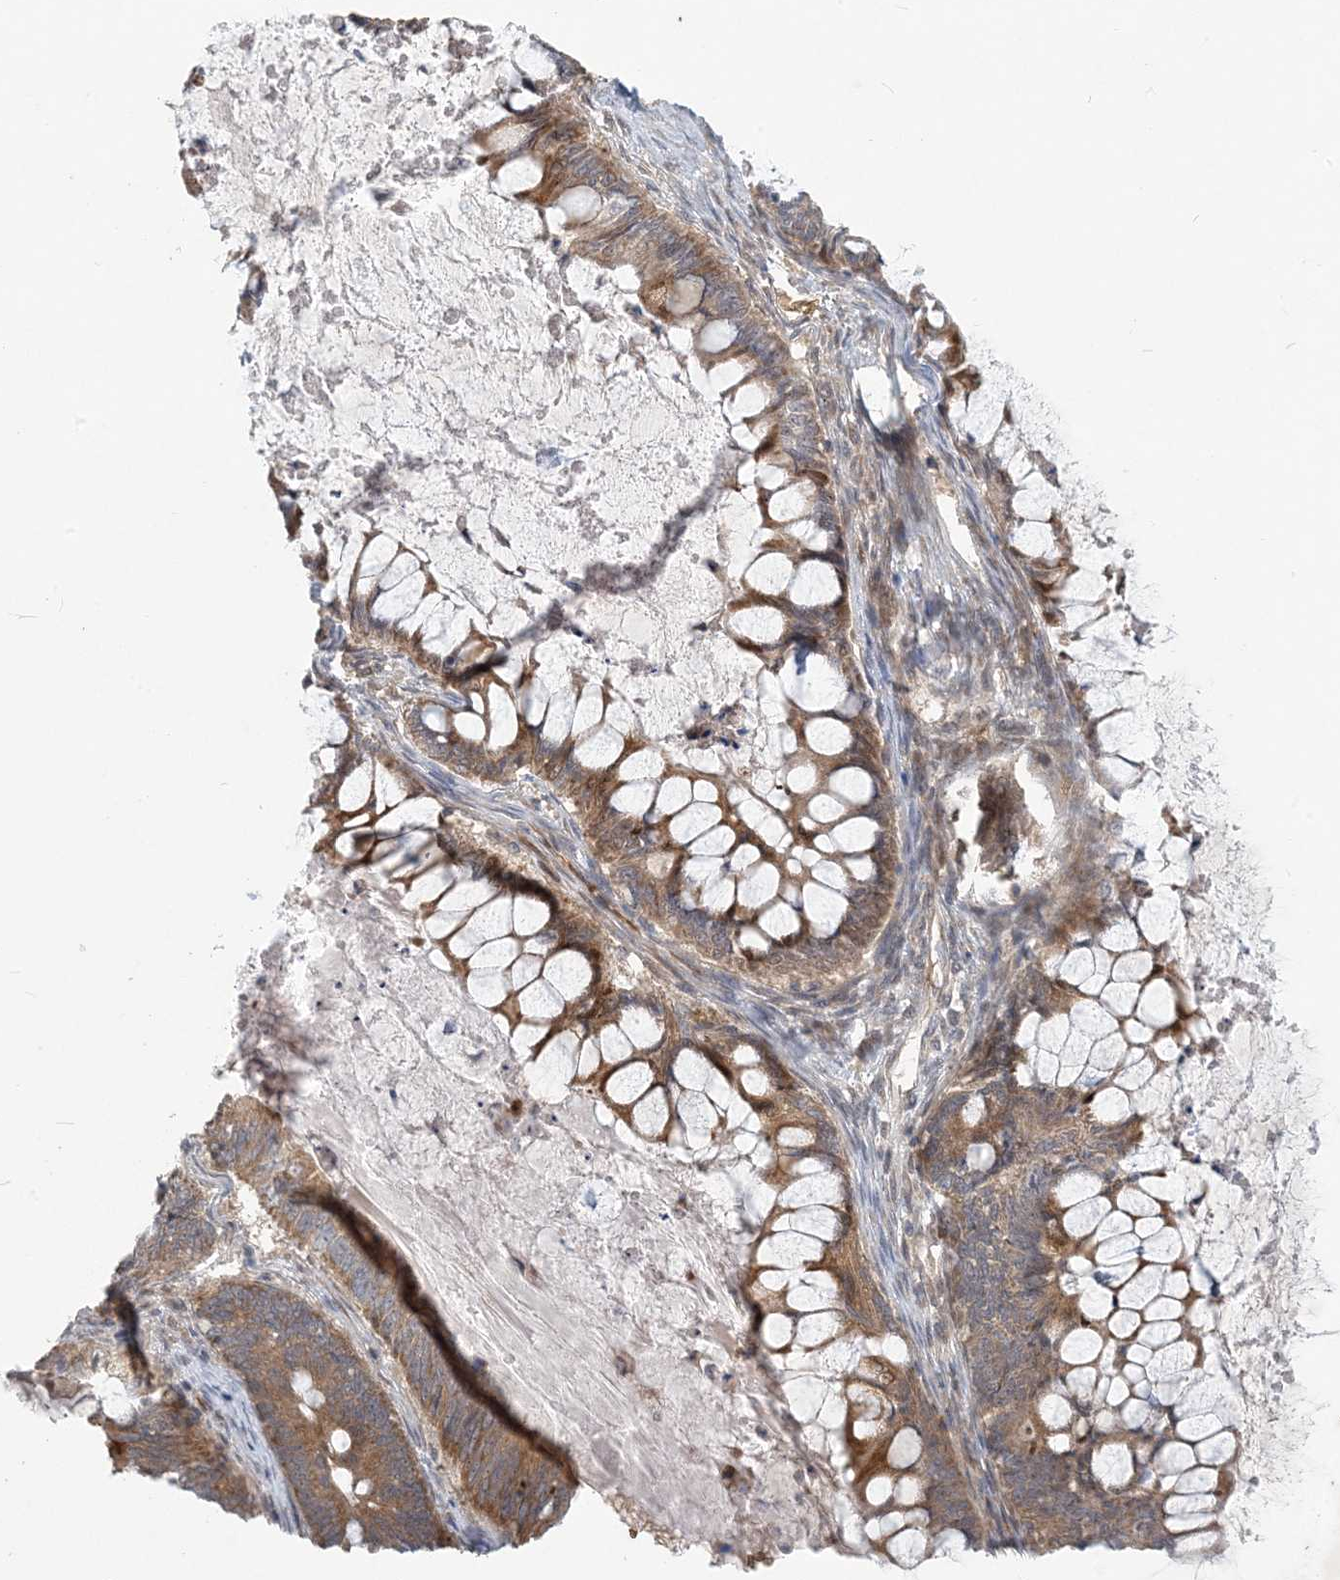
{"staining": {"intensity": "moderate", "quantity": ">75%", "location": "cytoplasmic/membranous"}, "tissue": "ovarian cancer", "cell_type": "Tumor cells", "image_type": "cancer", "snomed": [{"axis": "morphology", "description": "Cystadenocarcinoma, mucinous, NOS"}, {"axis": "topography", "description": "Ovary"}], "caption": "A brown stain labels moderate cytoplasmic/membranous positivity of a protein in human ovarian cancer tumor cells.", "gene": "PUSL1", "patient": {"sex": "female", "age": 61}}